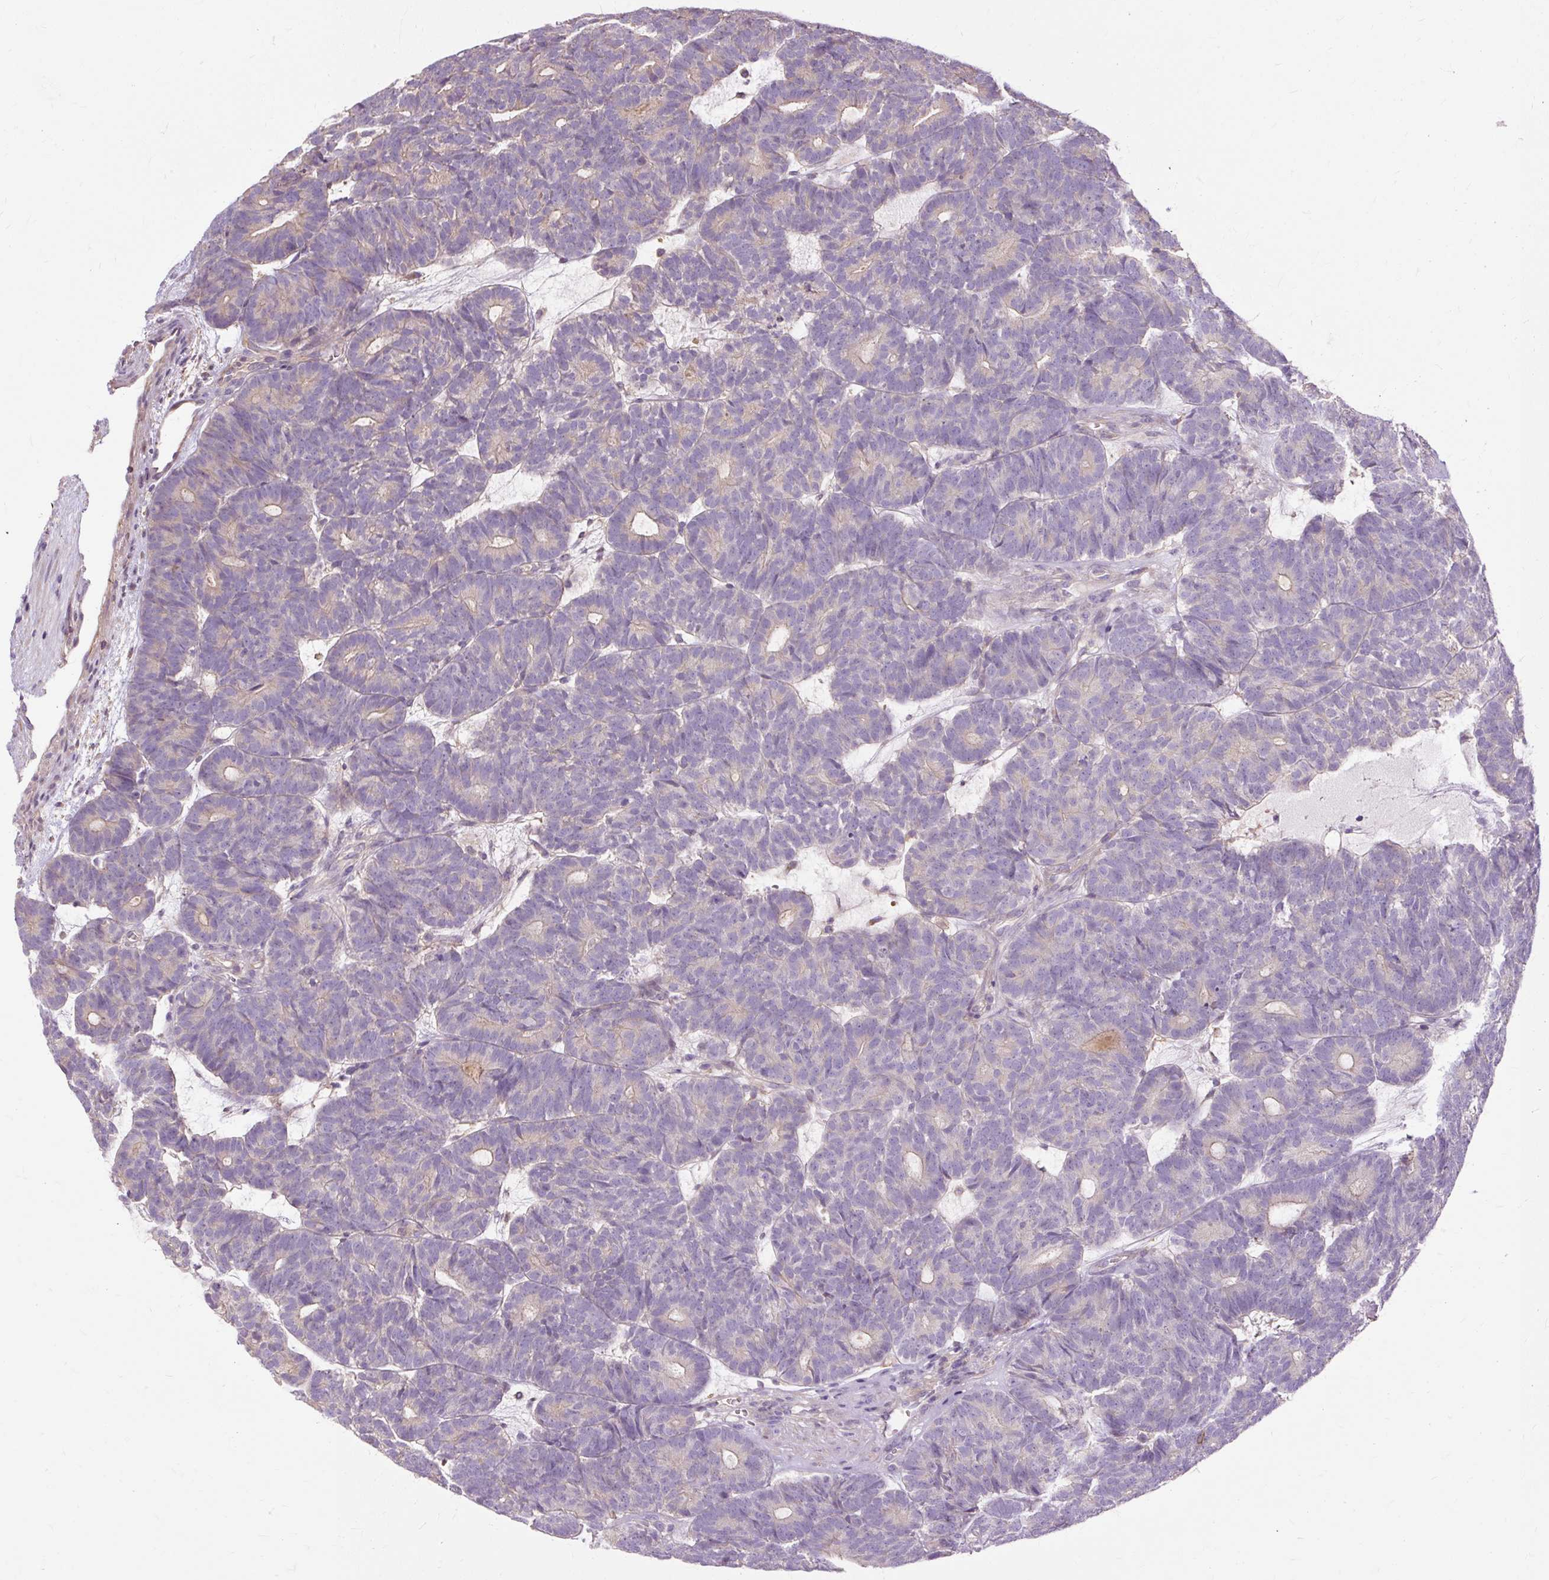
{"staining": {"intensity": "negative", "quantity": "none", "location": "none"}, "tissue": "head and neck cancer", "cell_type": "Tumor cells", "image_type": "cancer", "snomed": [{"axis": "morphology", "description": "Adenocarcinoma, NOS"}, {"axis": "topography", "description": "Head-Neck"}], "caption": "DAB (3,3'-diaminobenzidine) immunohistochemical staining of head and neck adenocarcinoma reveals no significant expression in tumor cells.", "gene": "TSPAN8", "patient": {"sex": "female", "age": 81}}